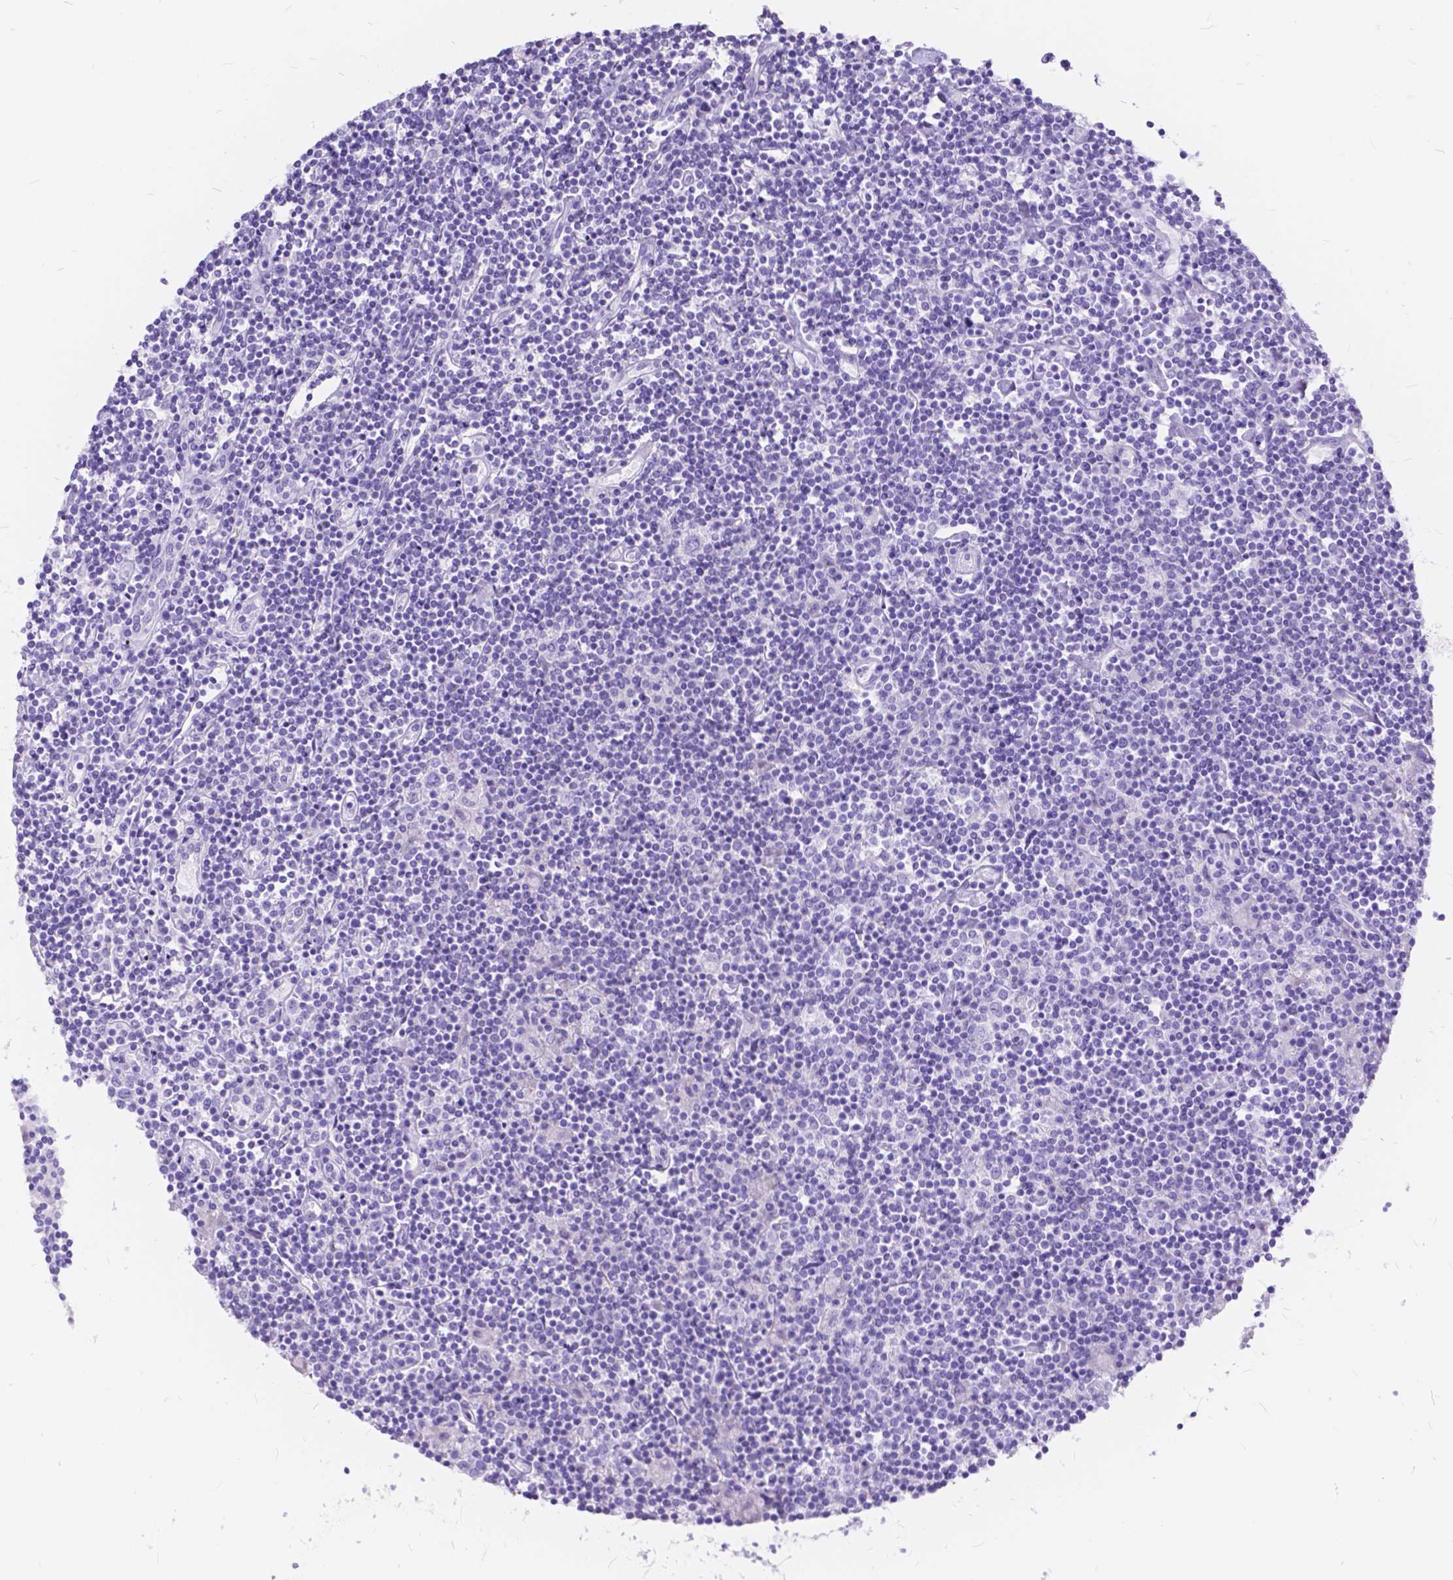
{"staining": {"intensity": "negative", "quantity": "none", "location": "none"}, "tissue": "lymphoma", "cell_type": "Tumor cells", "image_type": "cancer", "snomed": [{"axis": "morphology", "description": "Hodgkin's disease, NOS"}, {"axis": "topography", "description": "Lymph node"}], "caption": "Hodgkin's disease was stained to show a protein in brown. There is no significant staining in tumor cells.", "gene": "FOXL2", "patient": {"sex": "male", "age": 40}}